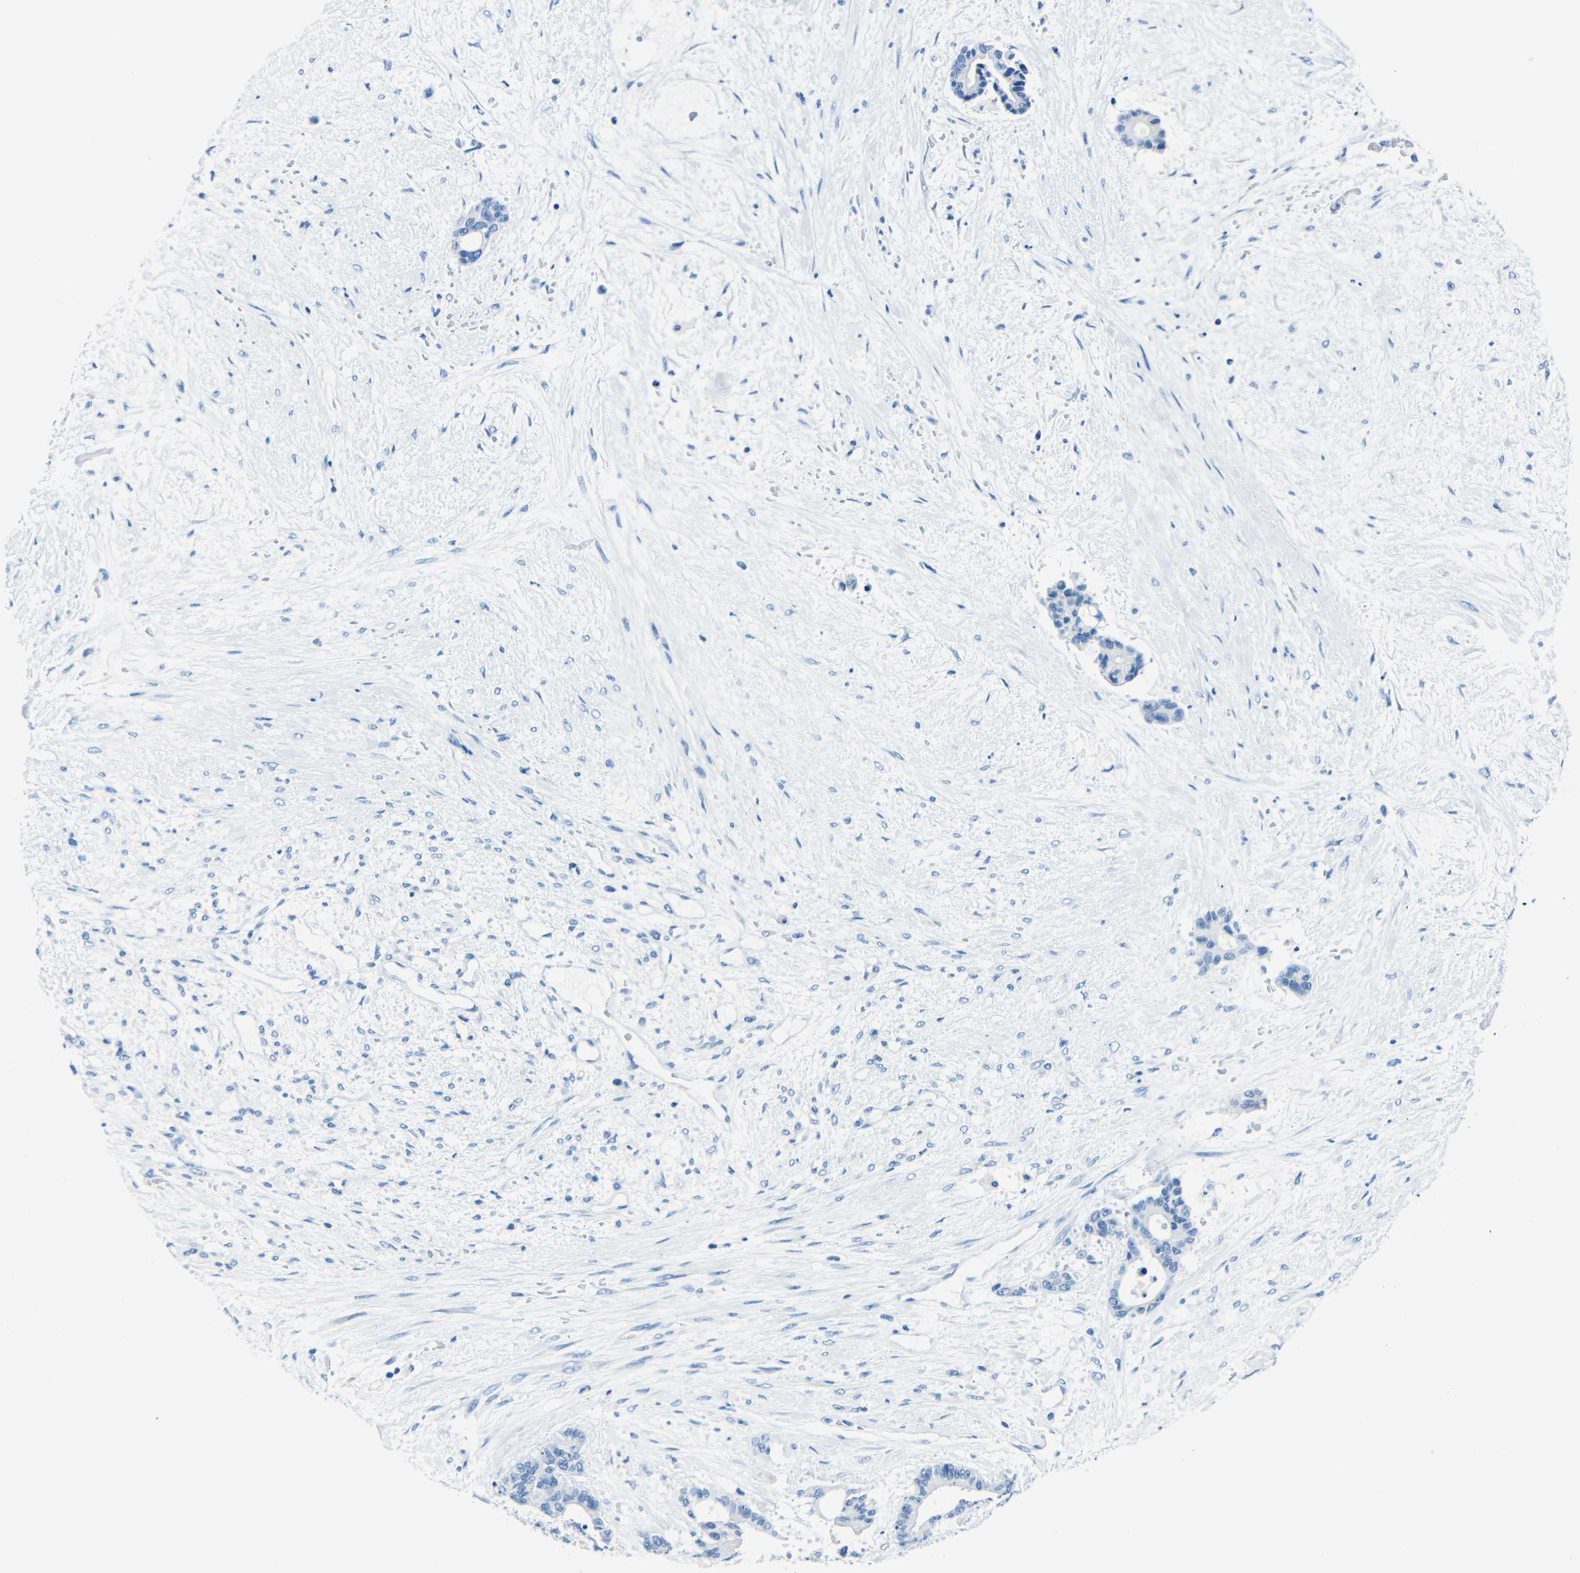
{"staining": {"intensity": "negative", "quantity": "none", "location": "none"}, "tissue": "liver cancer", "cell_type": "Tumor cells", "image_type": "cancer", "snomed": [{"axis": "morphology", "description": "Normal tissue, NOS"}, {"axis": "morphology", "description": "Cholangiocarcinoma"}, {"axis": "topography", "description": "Liver"}, {"axis": "topography", "description": "Peripheral nerve tissue"}], "caption": "An image of liver cancer (cholangiocarcinoma) stained for a protein exhibits no brown staining in tumor cells. Brightfield microscopy of immunohistochemistry stained with DAB (3,3'-diaminobenzidine) (brown) and hematoxylin (blue), captured at high magnification.", "gene": "FBN2", "patient": {"sex": "female", "age": 73}}